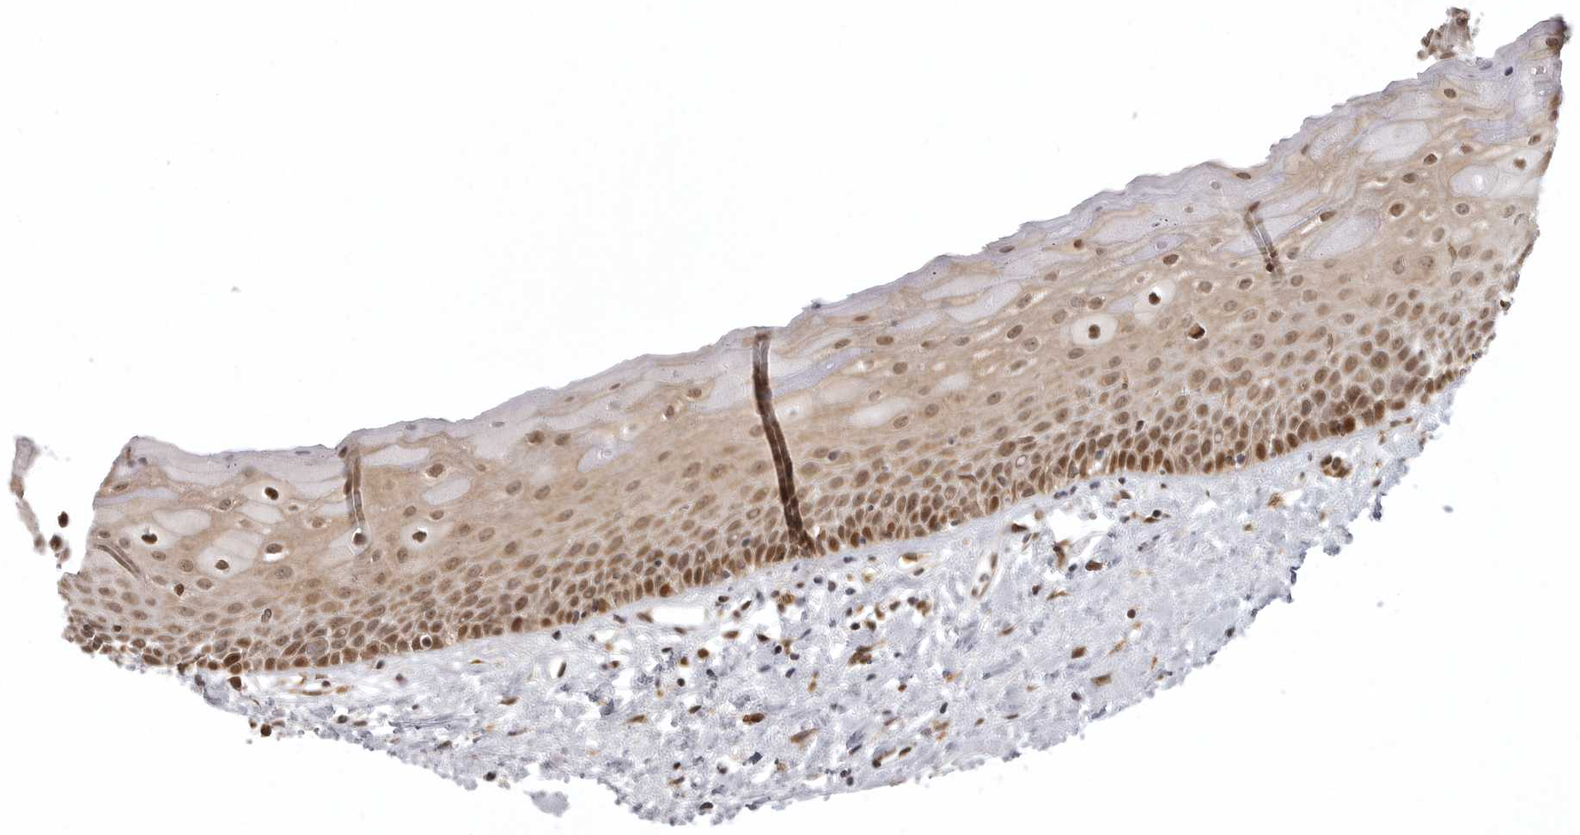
{"staining": {"intensity": "strong", "quantity": ">75%", "location": "nuclear"}, "tissue": "oral mucosa", "cell_type": "Squamous epithelial cells", "image_type": "normal", "snomed": [{"axis": "morphology", "description": "Normal tissue, NOS"}, {"axis": "topography", "description": "Oral tissue"}], "caption": "Squamous epithelial cells display high levels of strong nuclear staining in about >75% of cells in unremarkable human oral mucosa.", "gene": "ISG20L2", "patient": {"sex": "female", "age": 76}}